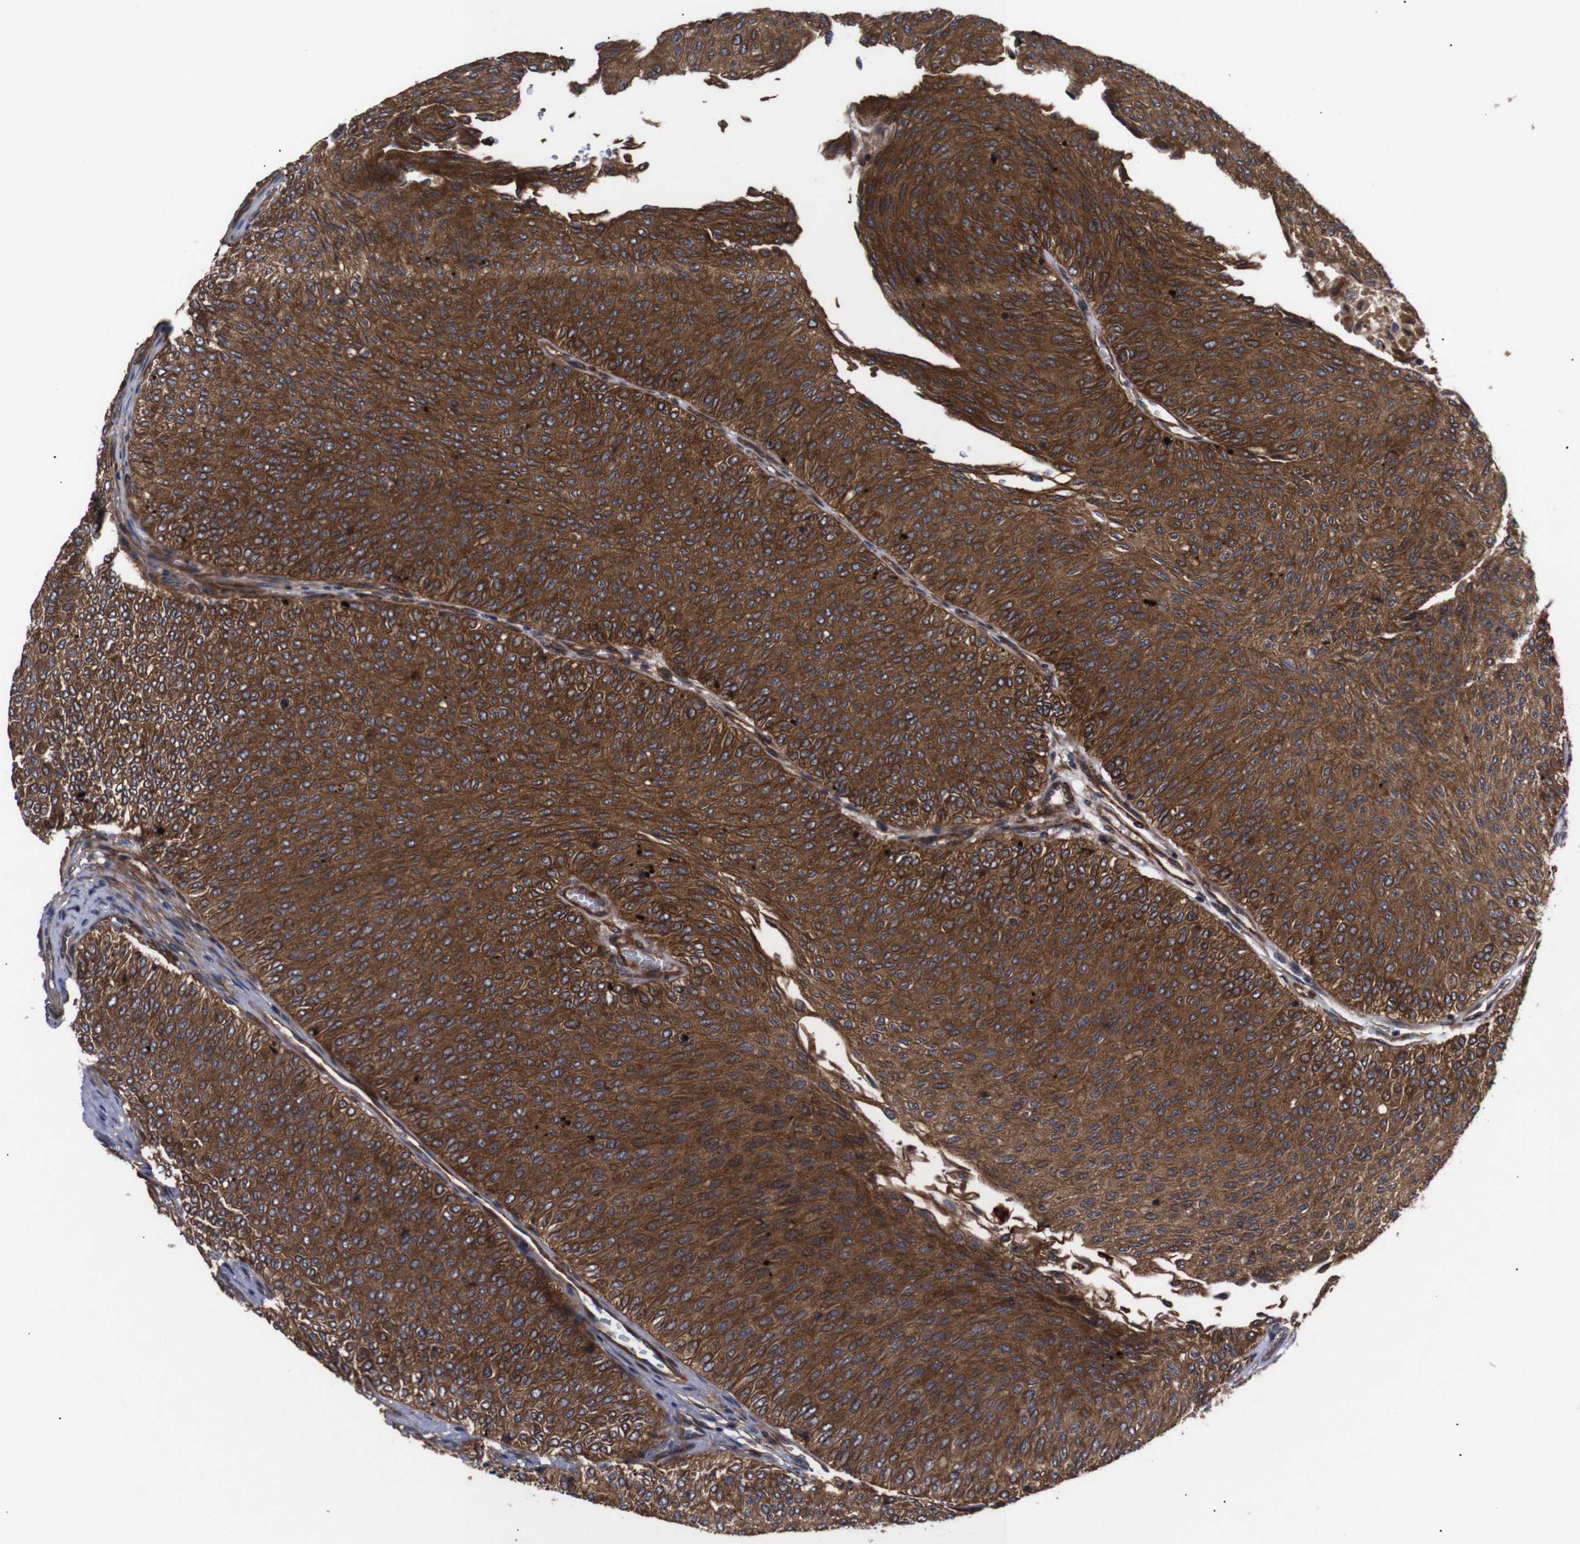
{"staining": {"intensity": "strong", "quantity": ">75%", "location": "cytoplasmic/membranous"}, "tissue": "urothelial cancer", "cell_type": "Tumor cells", "image_type": "cancer", "snomed": [{"axis": "morphology", "description": "Urothelial carcinoma, Low grade"}, {"axis": "topography", "description": "Urinary bladder"}], "caption": "DAB (3,3'-diaminobenzidine) immunohistochemical staining of low-grade urothelial carcinoma exhibits strong cytoplasmic/membranous protein positivity in approximately >75% of tumor cells.", "gene": "PAWR", "patient": {"sex": "male", "age": 78}}